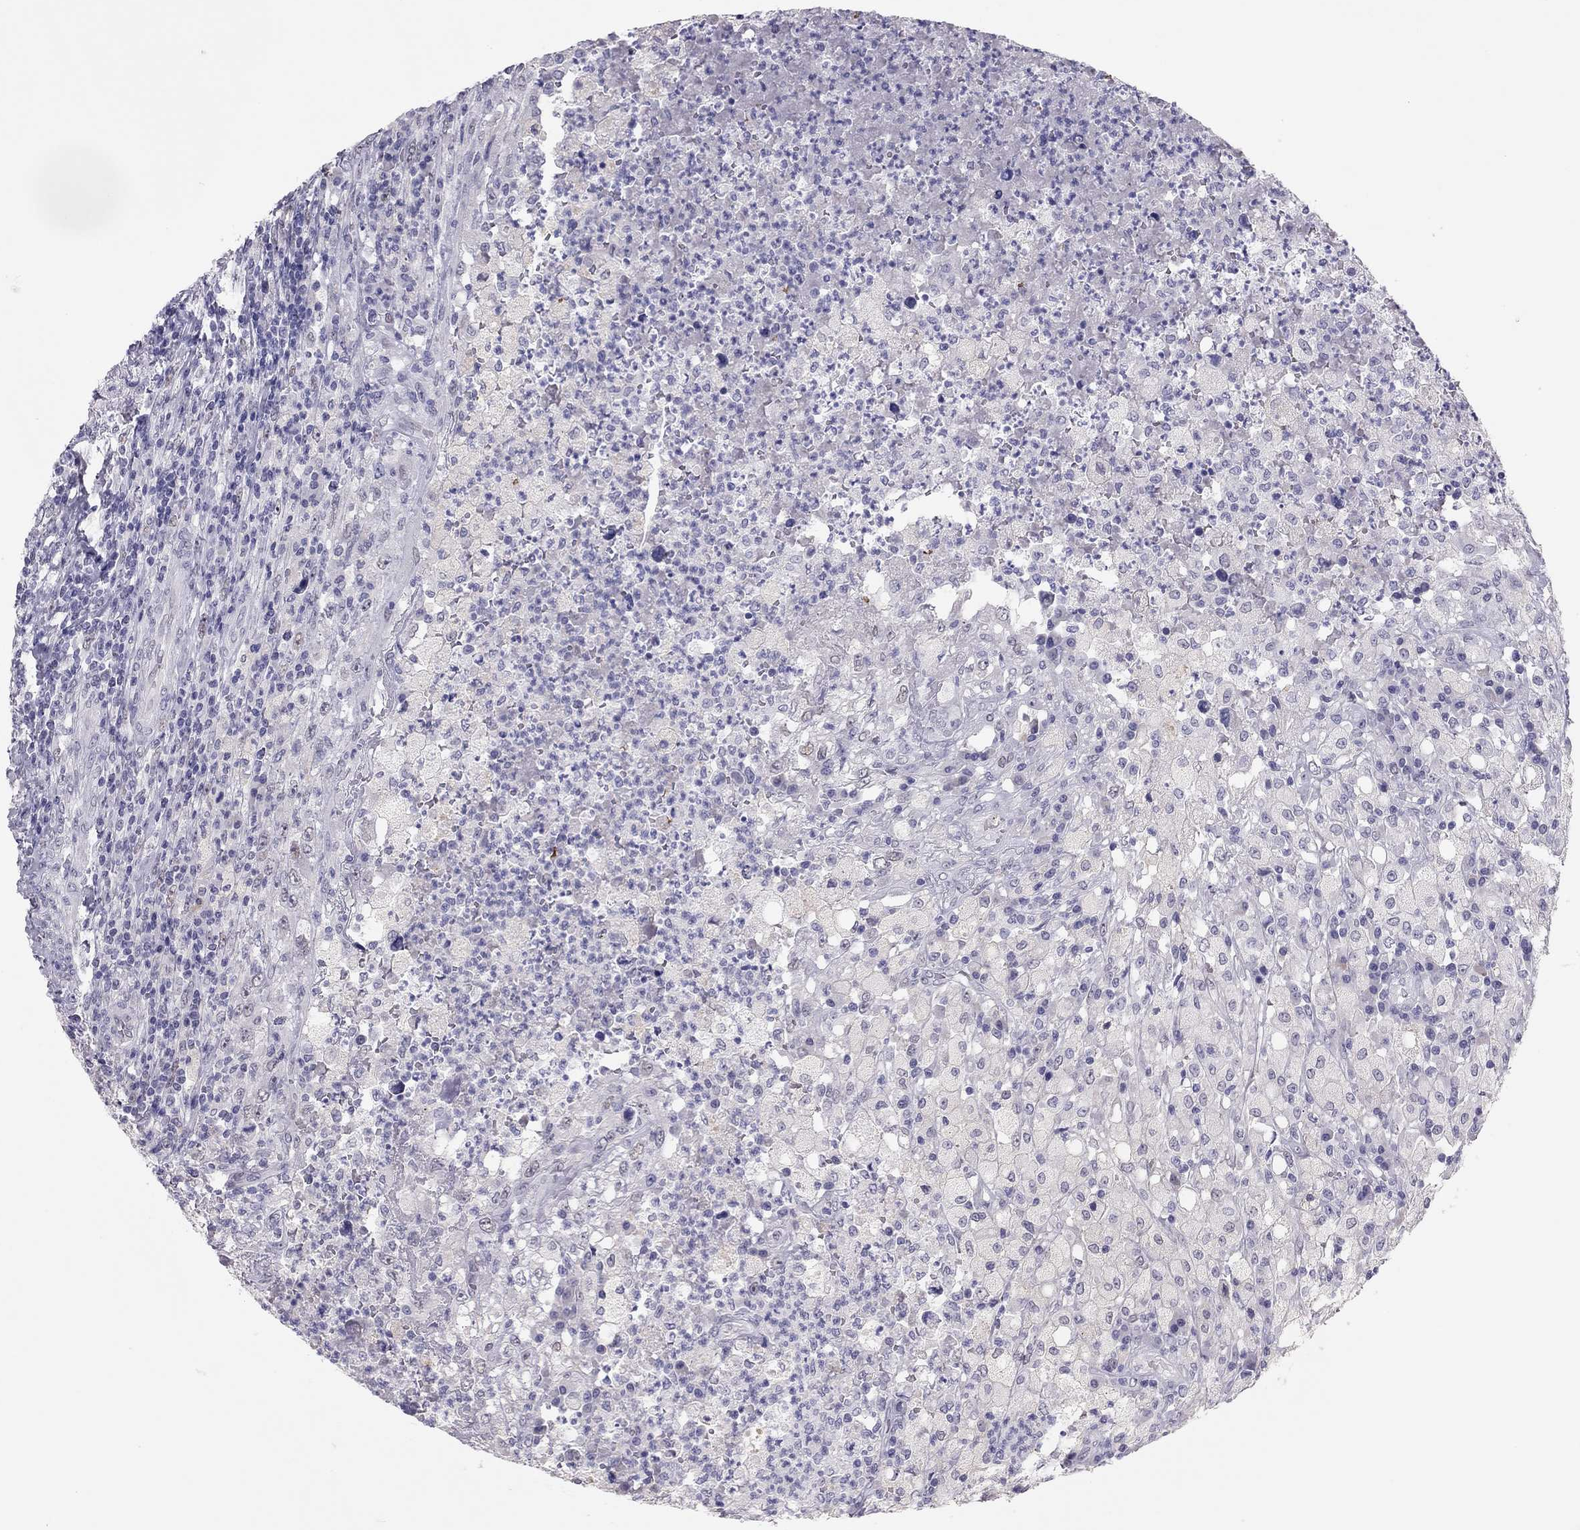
{"staining": {"intensity": "negative", "quantity": "none", "location": "none"}, "tissue": "testis cancer", "cell_type": "Tumor cells", "image_type": "cancer", "snomed": [{"axis": "morphology", "description": "Necrosis, NOS"}, {"axis": "morphology", "description": "Carcinoma, Embryonal, NOS"}, {"axis": "topography", "description": "Testis"}], "caption": "IHC image of neoplastic tissue: human testis cancer stained with DAB (3,3'-diaminobenzidine) shows no significant protein staining in tumor cells. (DAB immunohistochemistry (IHC) with hematoxylin counter stain).", "gene": "PHOX2A", "patient": {"sex": "male", "age": 19}}